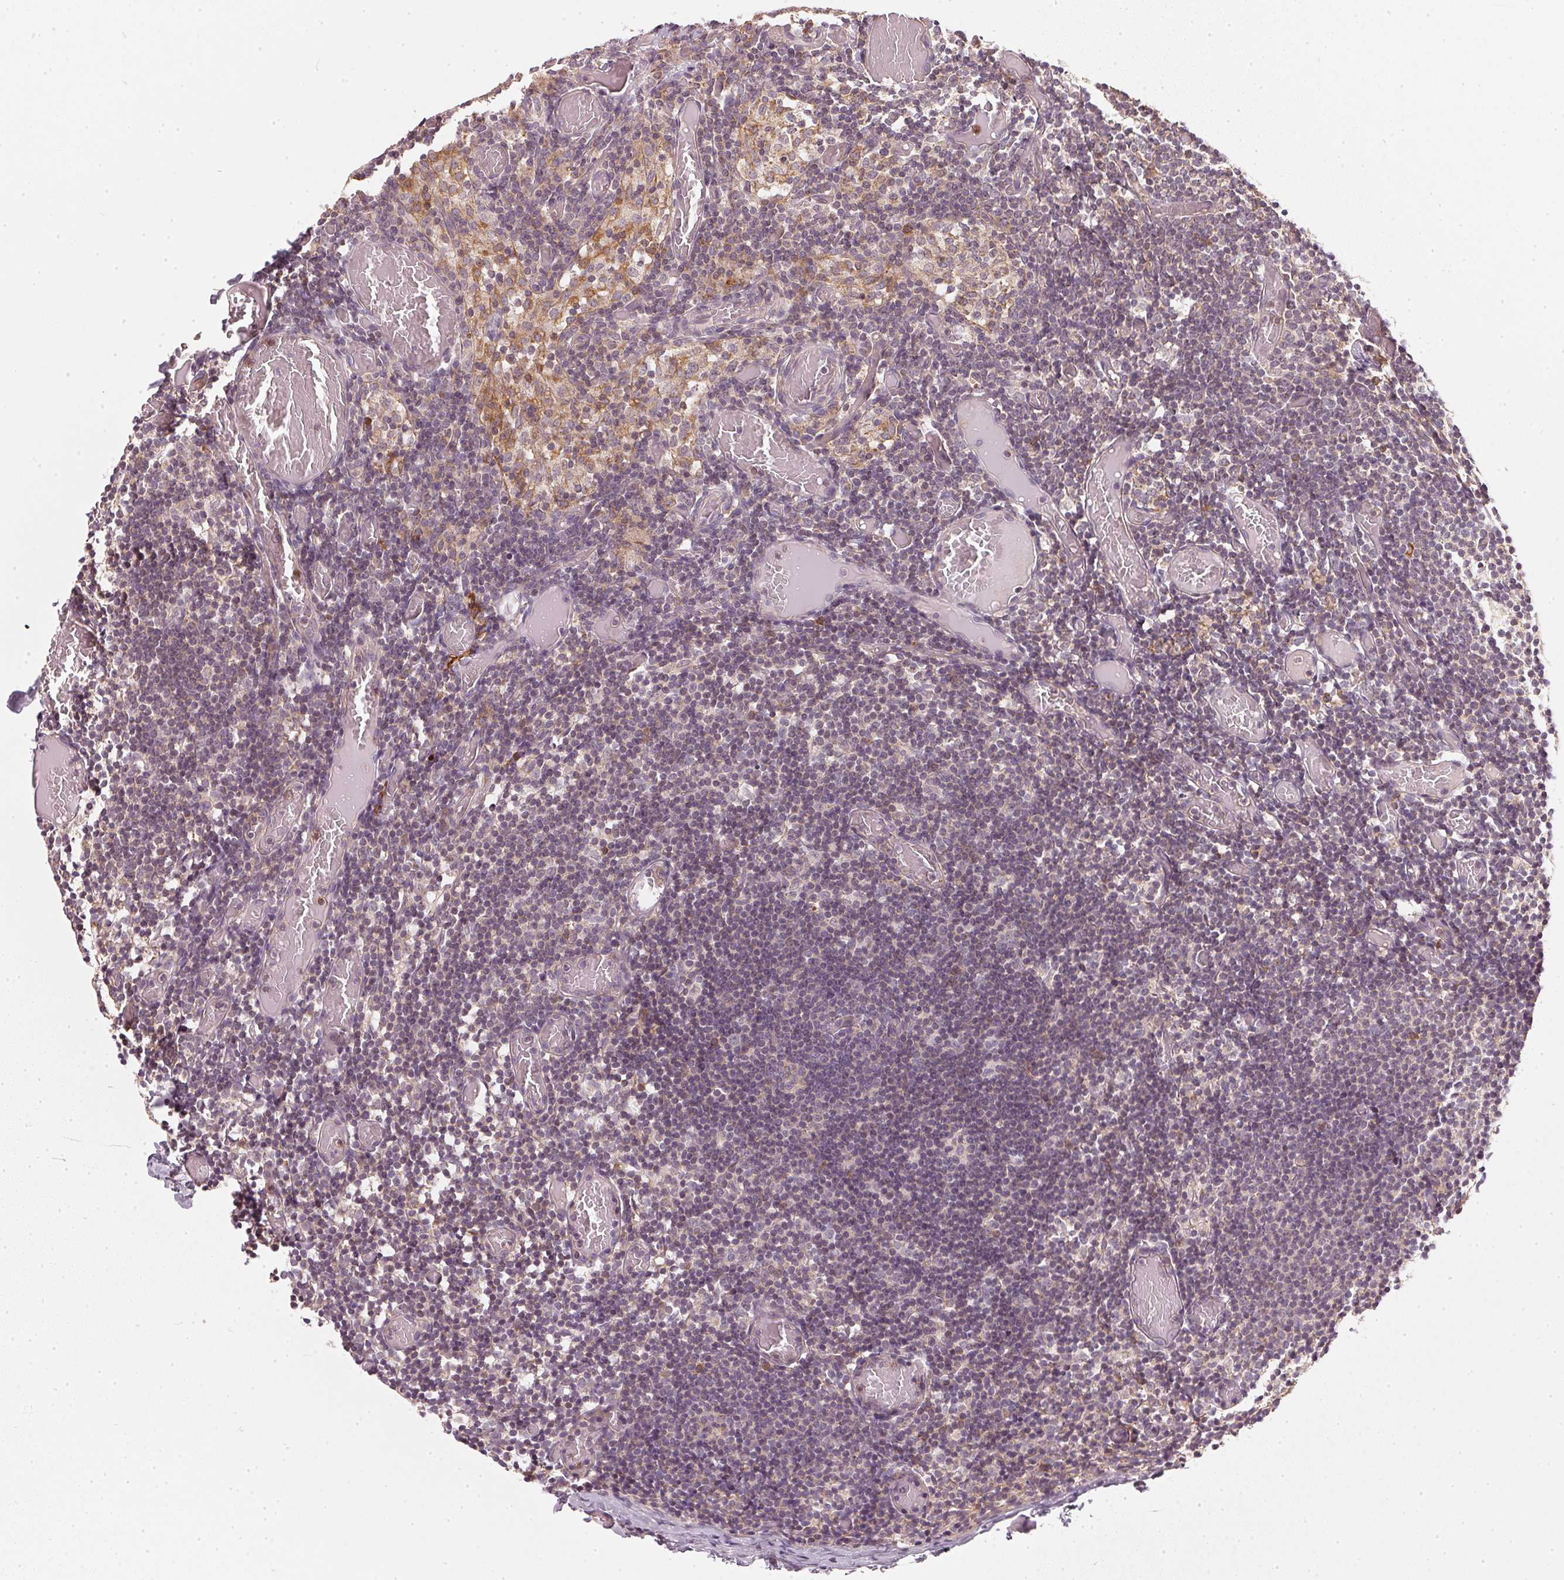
{"staining": {"intensity": "negative", "quantity": "none", "location": "none"}, "tissue": "lymph node", "cell_type": "Germinal center cells", "image_type": "normal", "snomed": [{"axis": "morphology", "description": "Normal tissue, NOS"}, {"axis": "topography", "description": "Lymph node"}], "caption": "Lymph node stained for a protein using IHC reveals no staining germinal center cells.", "gene": "NADK2", "patient": {"sex": "female", "age": 41}}